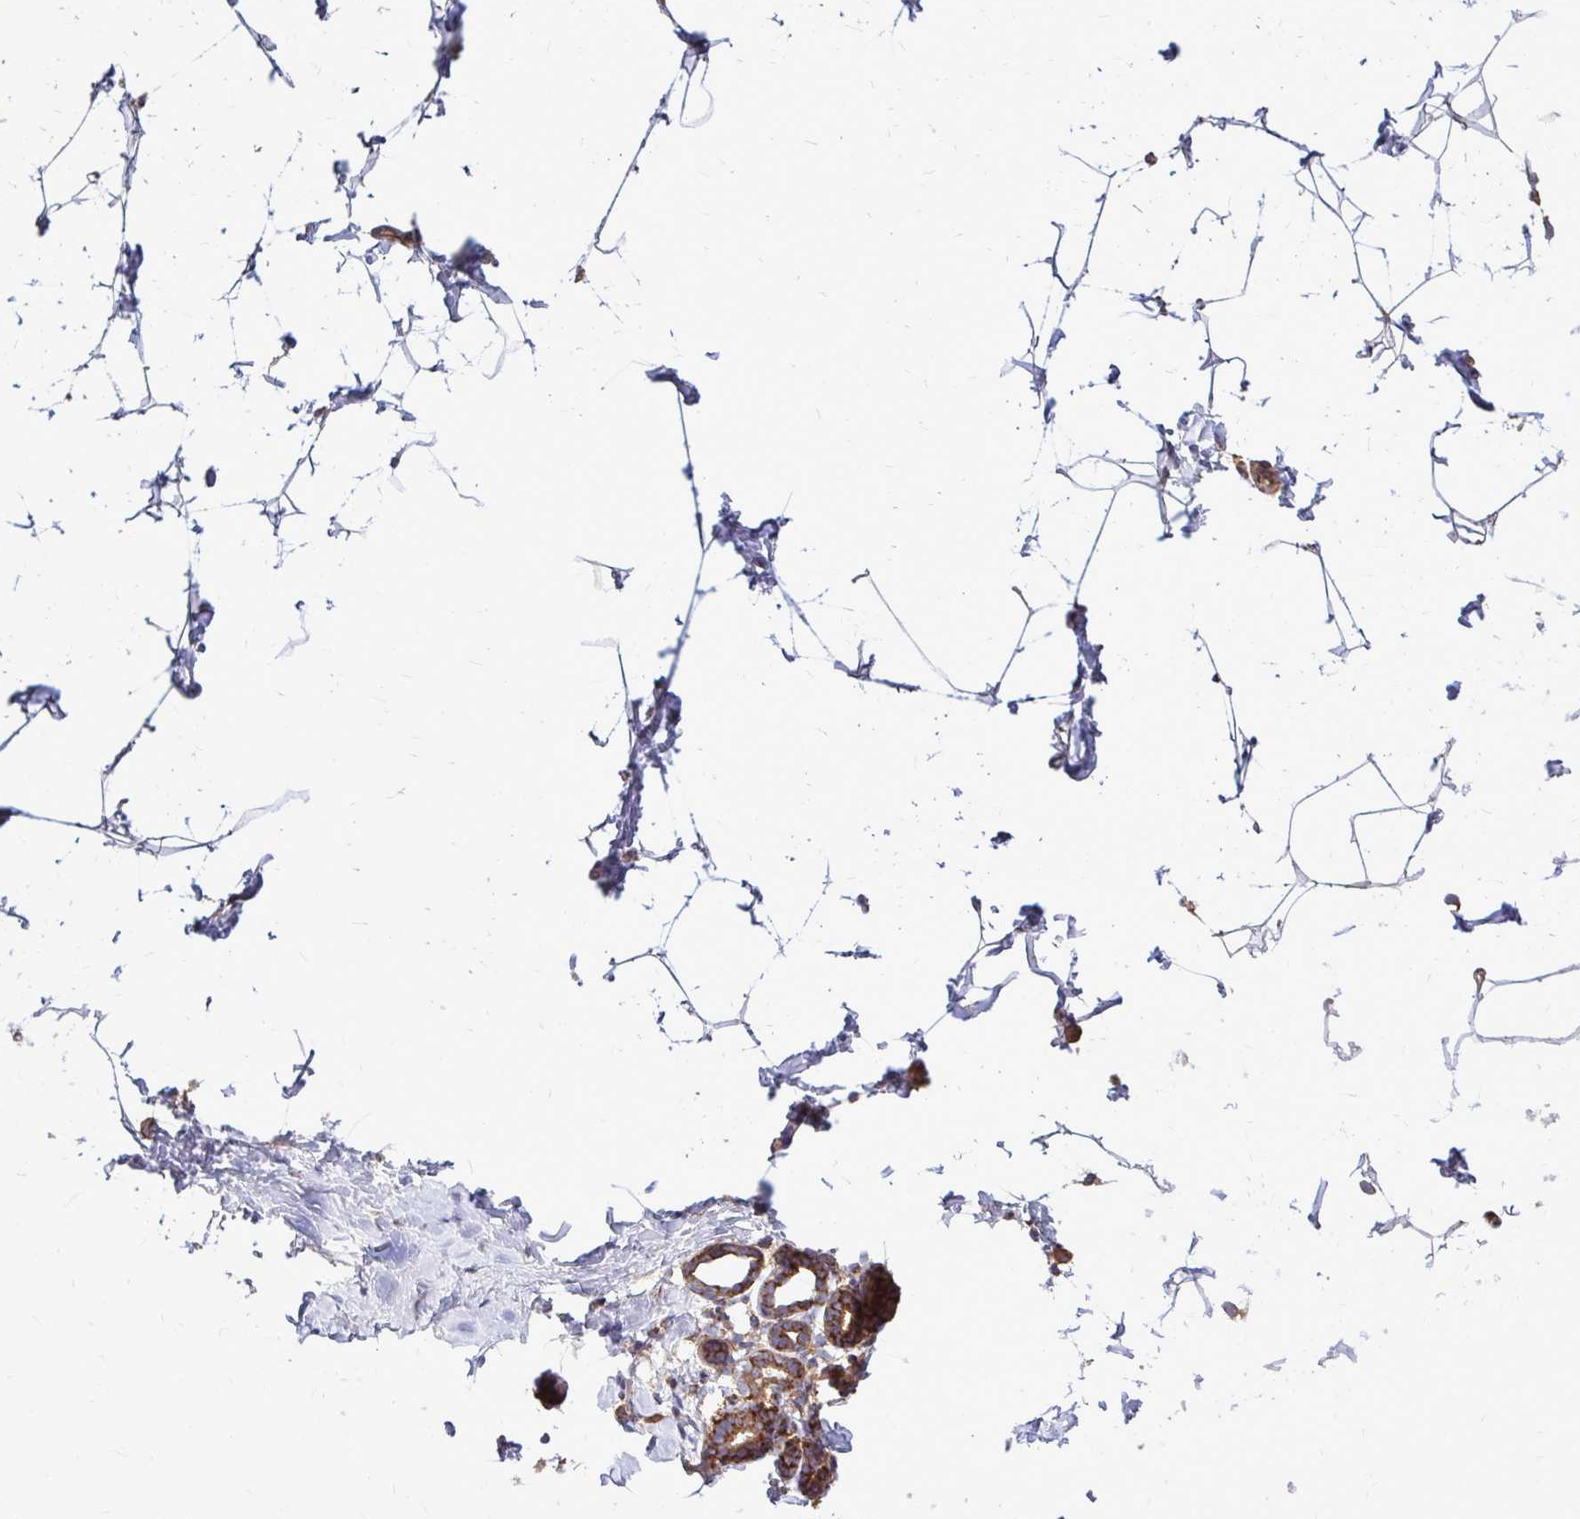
{"staining": {"intensity": "negative", "quantity": "none", "location": "none"}, "tissue": "breast", "cell_type": "Adipocytes", "image_type": "normal", "snomed": [{"axis": "morphology", "description": "Normal tissue, NOS"}, {"axis": "topography", "description": "Breast"}], "caption": "A high-resolution image shows immunohistochemistry (IHC) staining of normal breast, which reveals no significant expression in adipocytes.", "gene": "FMR1", "patient": {"sex": "female", "age": 32}}